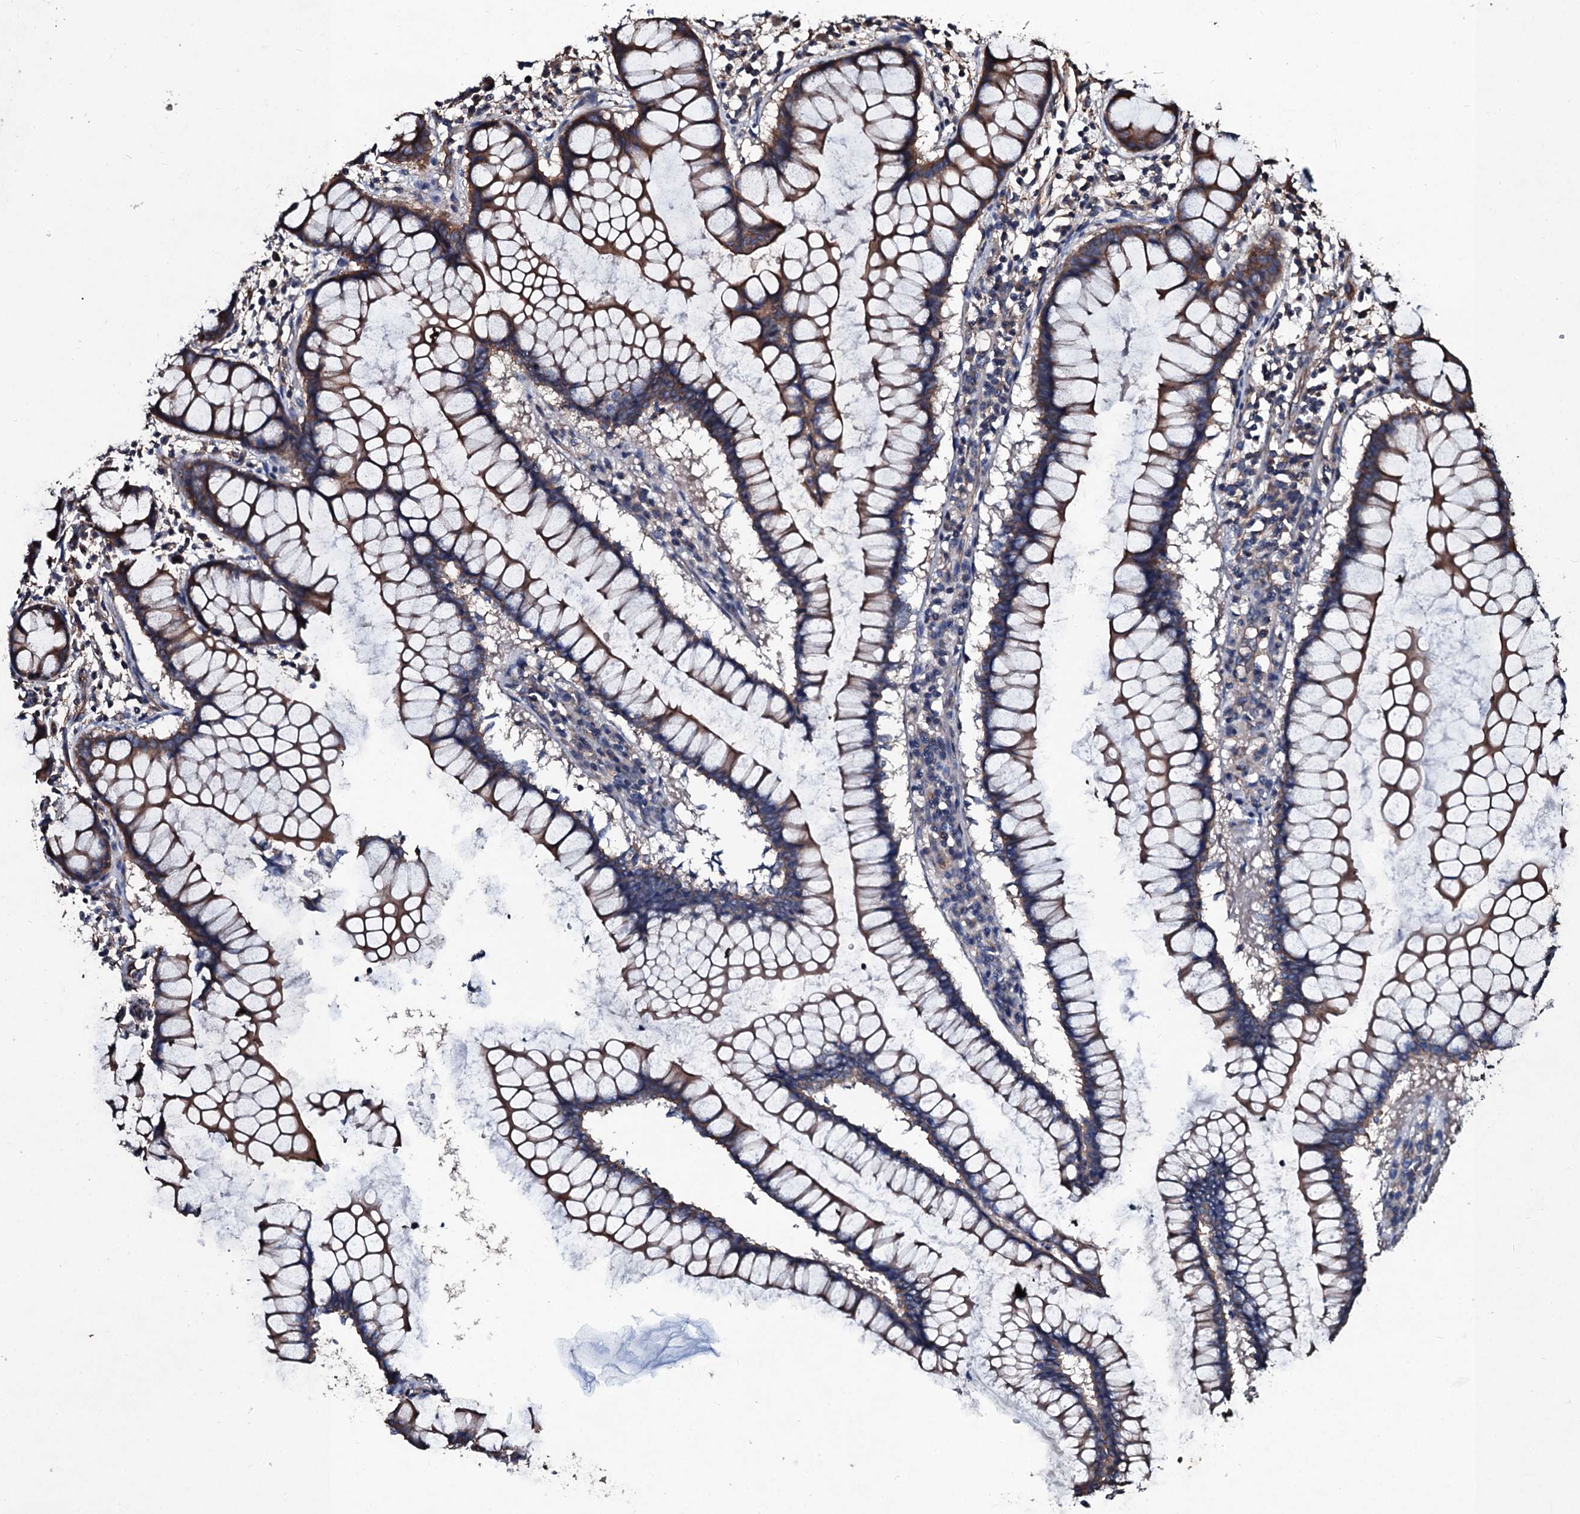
{"staining": {"intensity": "moderate", "quantity": ">75%", "location": "cytoplasmic/membranous"}, "tissue": "colon", "cell_type": "Glandular cells", "image_type": "normal", "snomed": [{"axis": "morphology", "description": "Normal tissue, NOS"}, {"axis": "morphology", "description": "Adenocarcinoma, NOS"}, {"axis": "topography", "description": "Colon"}], "caption": "Immunohistochemistry (IHC) photomicrograph of unremarkable colon: human colon stained using immunohistochemistry exhibits medium levels of moderate protein expression localized specifically in the cytoplasmic/membranous of glandular cells, appearing as a cytoplasmic/membranous brown color.", "gene": "DMAC2", "patient": {"sex": "female", "age": 55}}